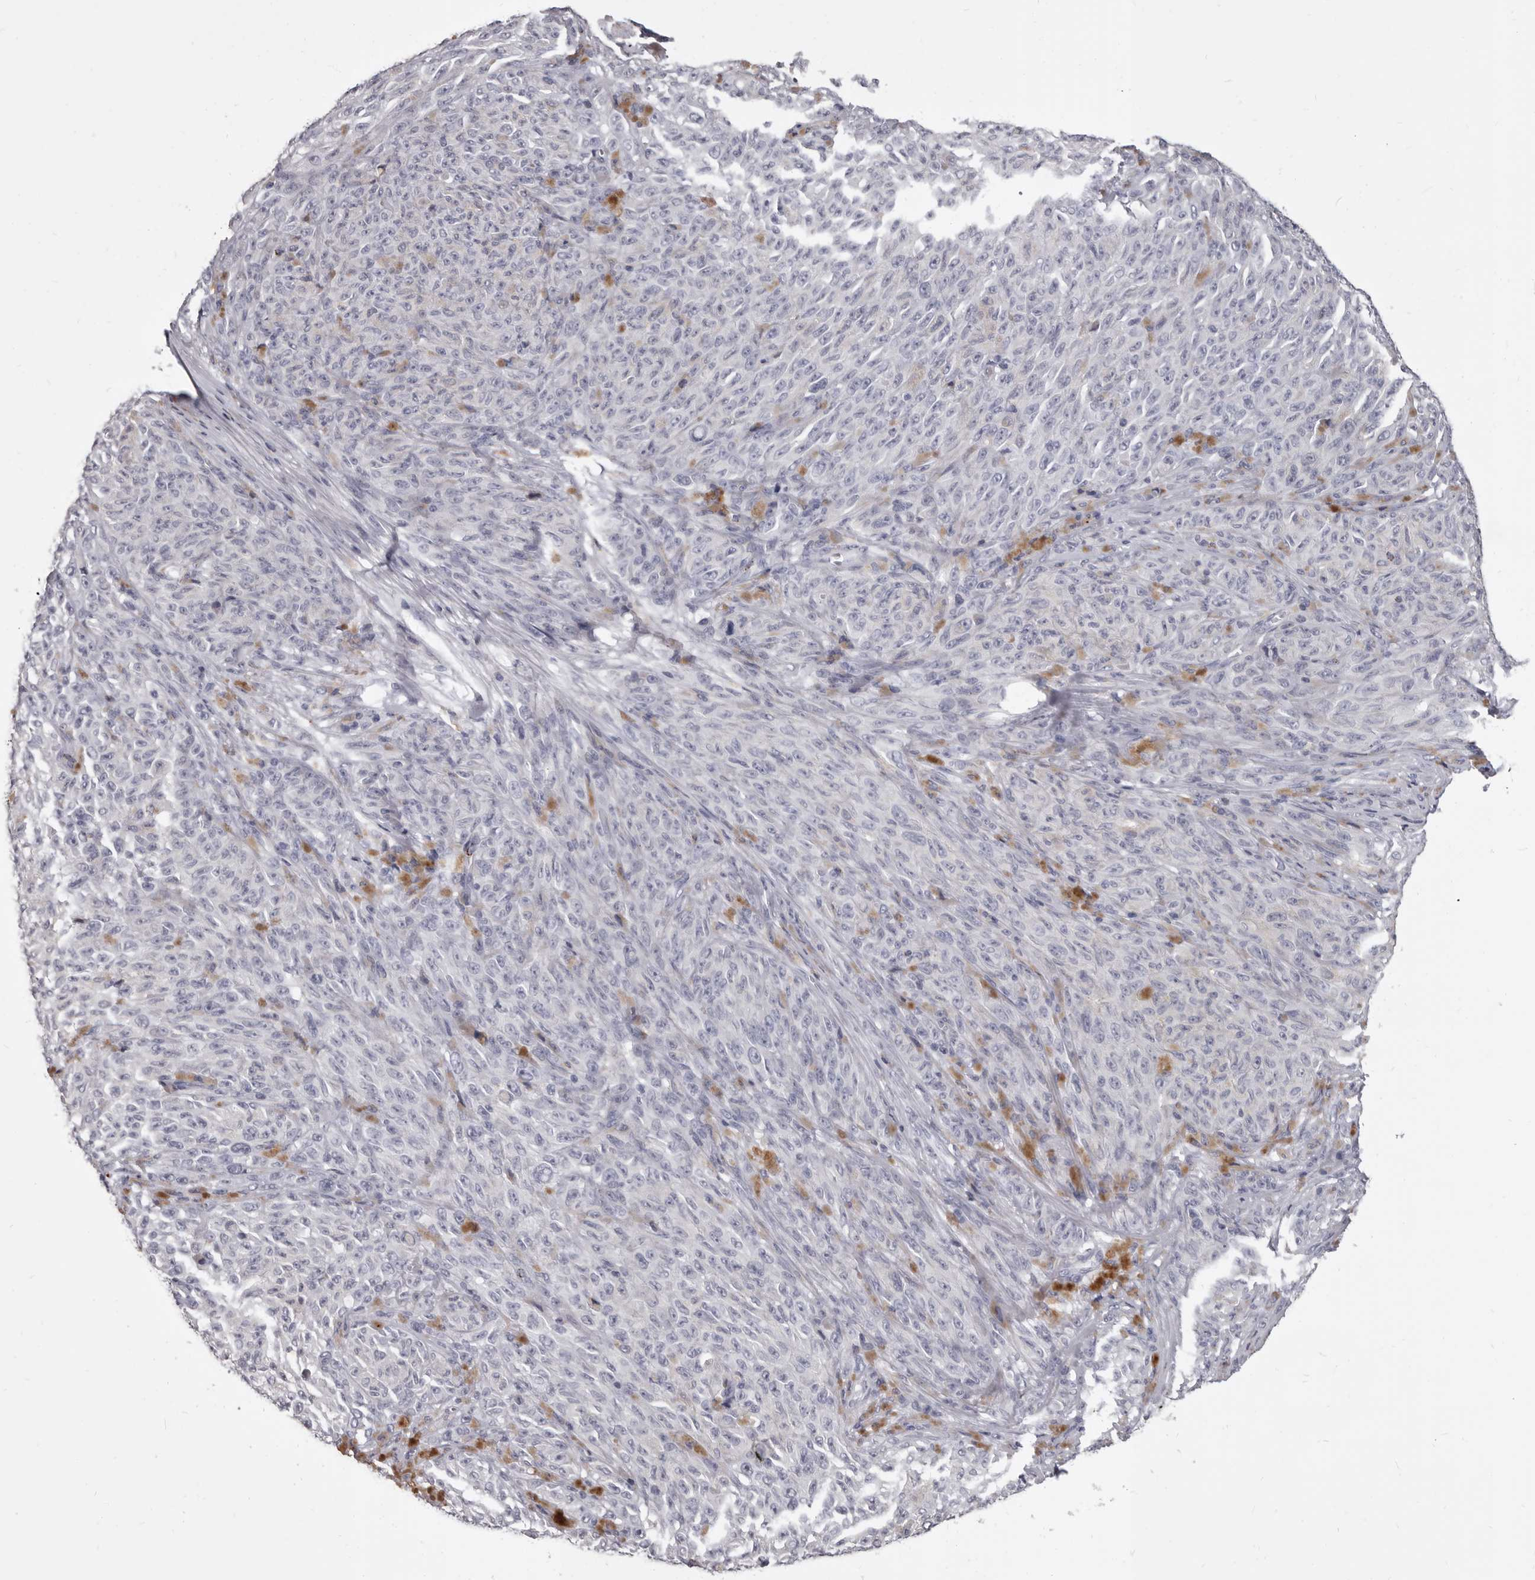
{"staining": {"intensity": "negative", "quantity": "none", "location": "none"}, "tissue": "melanoma", "cell_type": "Tumor cells", "image_type": "cancer", "snomed": [{"axis": "morphology", "description": "Malignant melanoma, NOS"}, {"axis": "topography", "description": "Skin"}], "caption": "Tumor cells show no significant protein staining in melanoma. Nuclei are stained in blue.", "gene": "GZMH", "patient": {"sex": "female", "age": 82}}